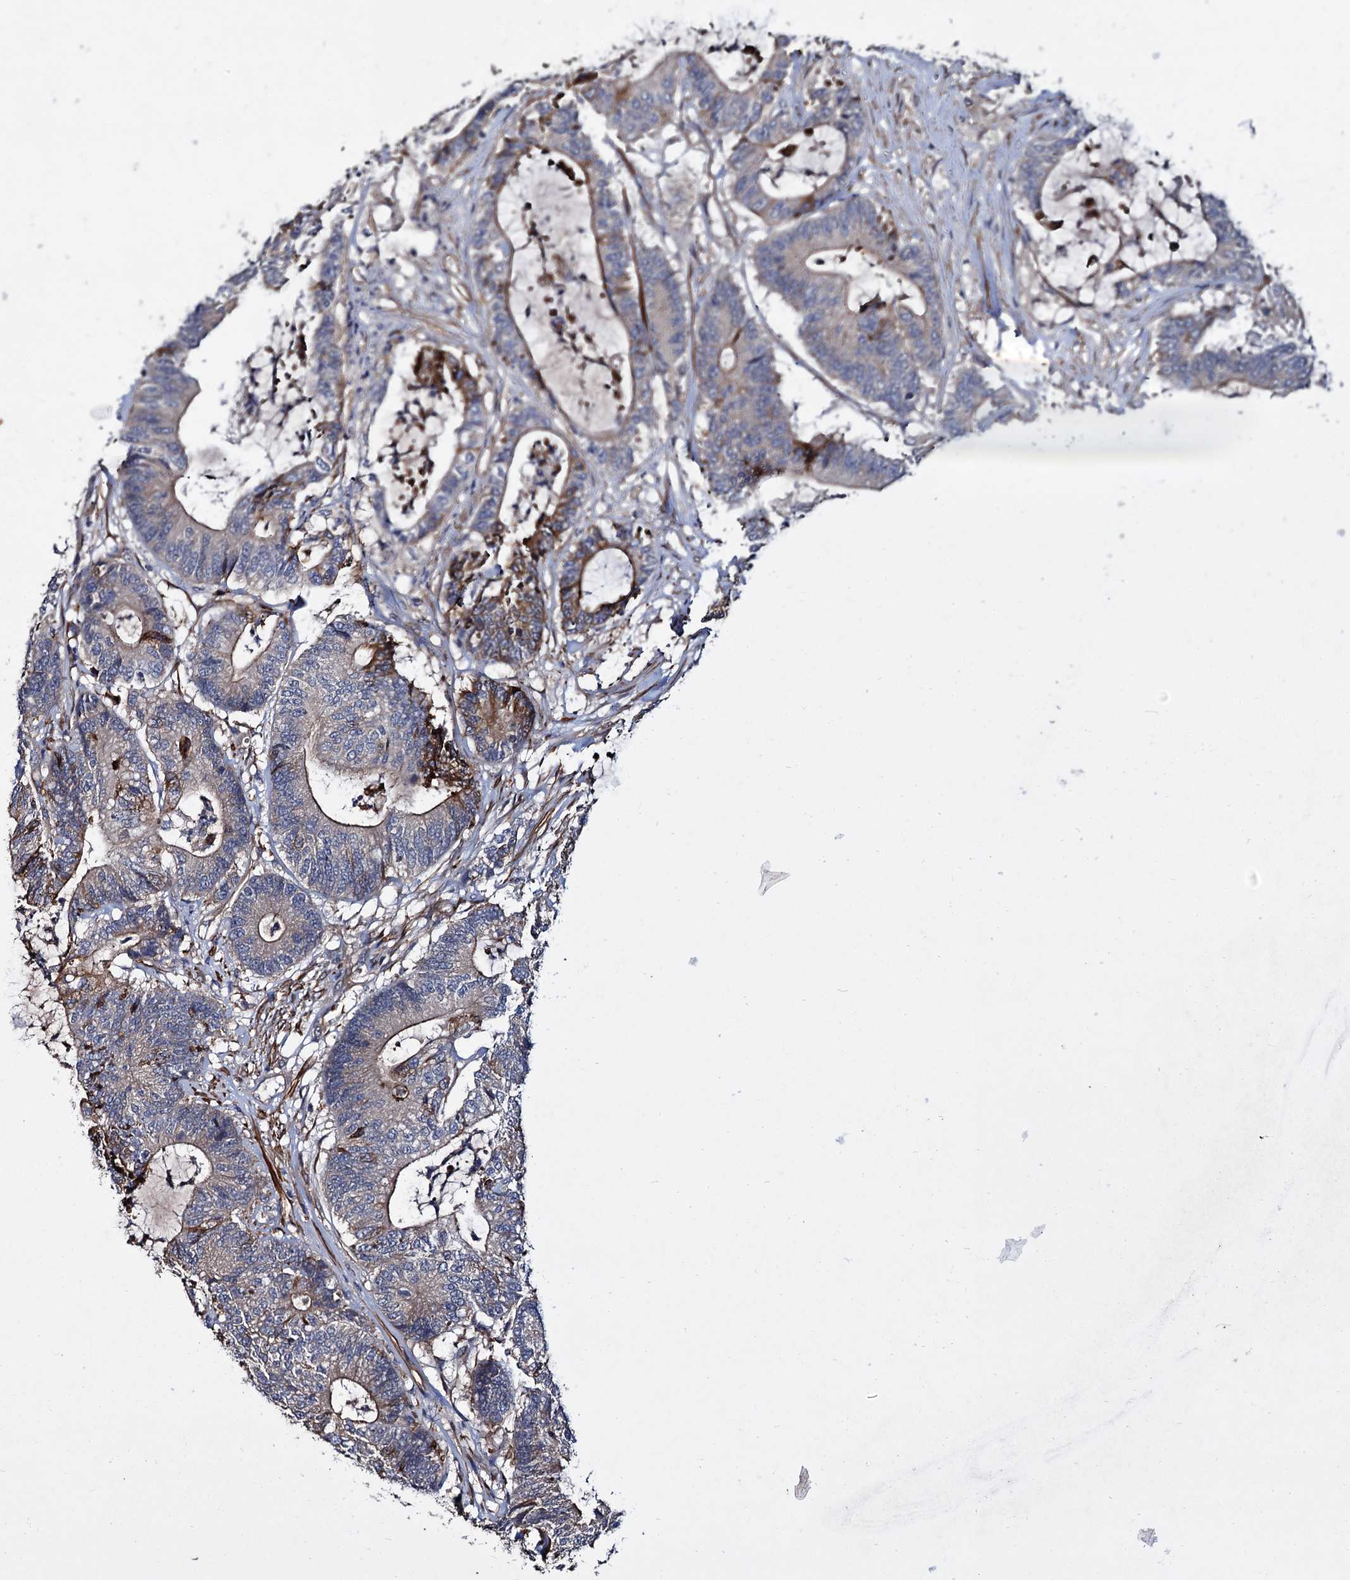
{"staining": {"intensity": "moderate", "quantity": "<25%", "location": "cytoplasmic/membranous"}, "tissue": "colorectal cancer", "cell_type": "Tumor cells", "image_type": "cancer", "snomed": [{"axis": "morphology", "description": "Adenocarcinoma, NOS"}, {"axis": "topography", "description": "Colon"}], "caption": "Immunohistochemistry of colorectal cancer exhibits low levels of moderate cytoplasmic/membranous staining in approximately <25% of tumor cells.", "gene": "ISM2", "patient": {"sex": "female", "age": 84}}